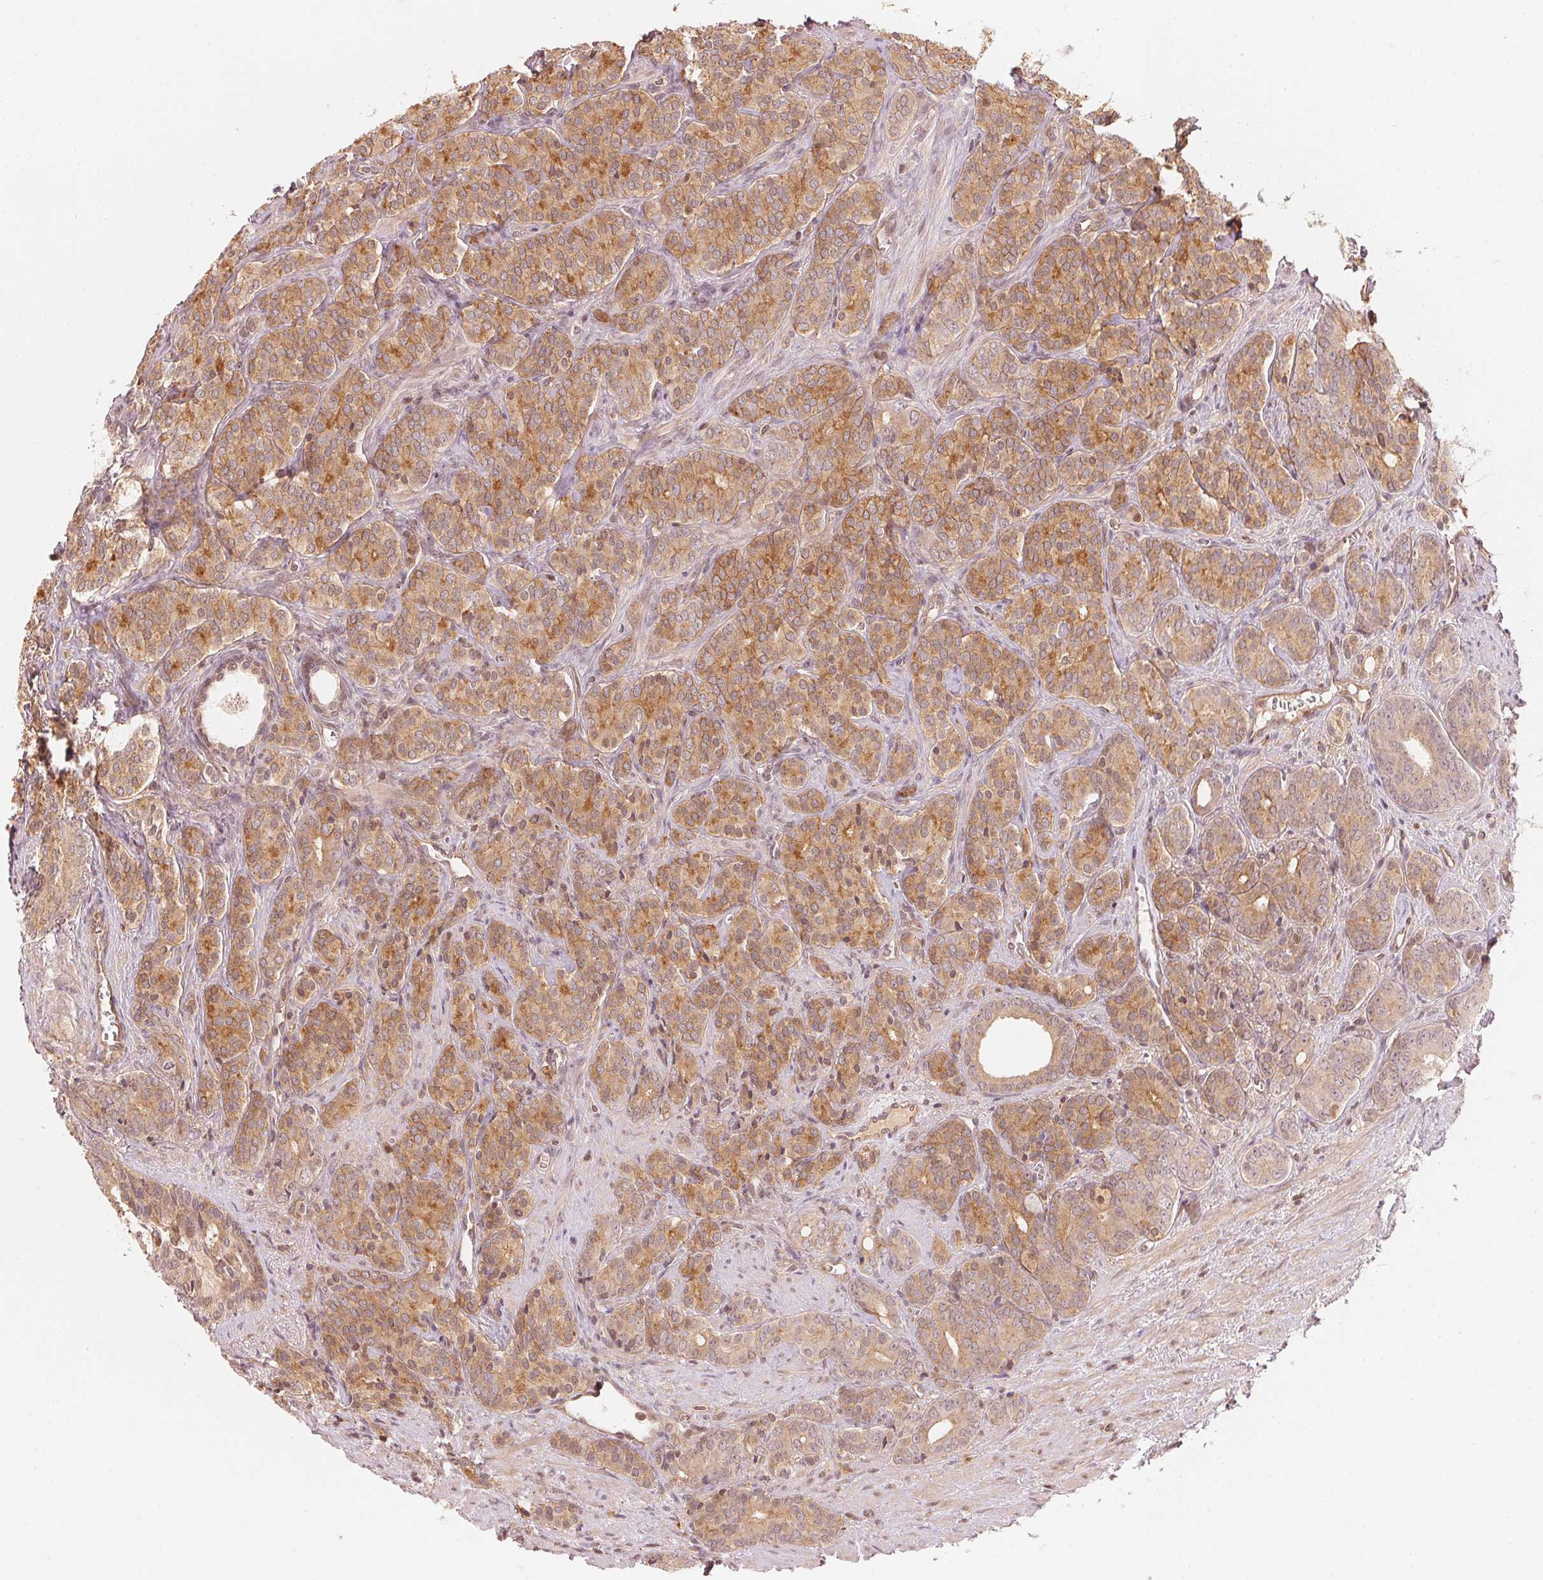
{"staining": {"intensity": "moderate", "quantity": ">75%", "location": "cytoplasmic/membranous"}, "tissue": "prostate cancer", "cell_type": "Tumor cells", "image_type": "cancer", "snomed": [{"axis": "morphology", "description": "Adenocarcinoma, High grade"}, {"axis": "topography", "description": "Prostate"}], "caption": "An image of prostate high-grade adenocarcinoma stained for a protein displays moderate cytoplasmic/membranous brown staining in tumor cells.", "gene": "PRKN", "patient": {"sex": "male", "age": 84}}